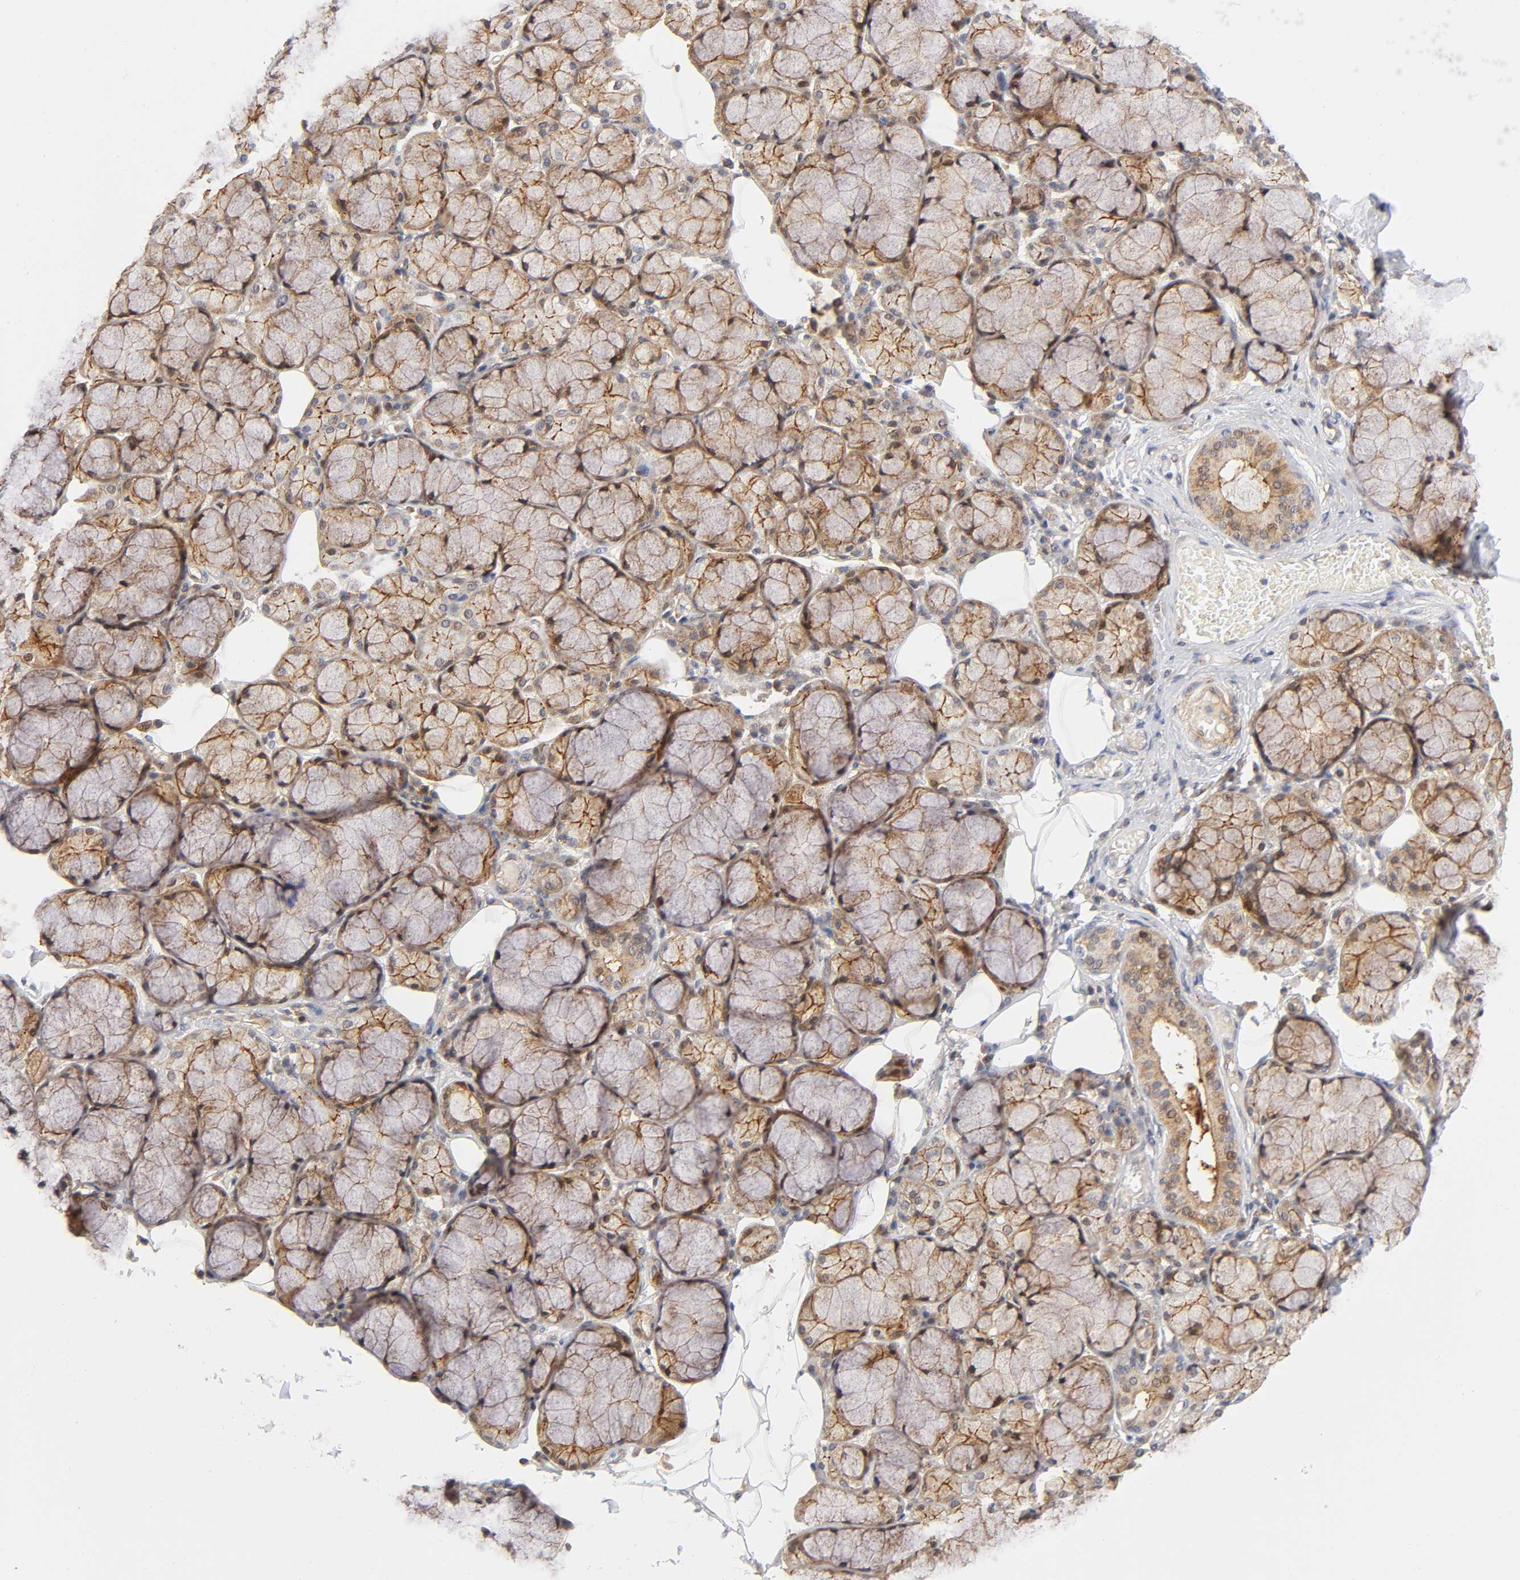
{"staining": {"intensity": "moderate", "quantity": ">75%", "location": "cytoplasmic/membranous,nuclear"}, "tissue": "salivary gland", "cell_type": "Glandular cells", "image_type": "normal", "snomed": [{"axis": "morphology", "description": "Normal tissue, NOS"}, {"axis": "topography", "description": "Skeletal muscle"}, {"axis": "topography", "description": "Oral tissue"}, {"axis": "topography", "description": "Salivary gland"}, {"axis": "topography", "description": "Peripheral nerve tissue"}], "caption": "Salivary gland was stained to show a protein in brown. There is medium levels of moderate cytoplasmic/membranous,nuclear expression in about >75% of glandular cells. Nuclei are stained in blue.", "gene": "ANXA7", "patient": {"sex": "male", "age": 54}}